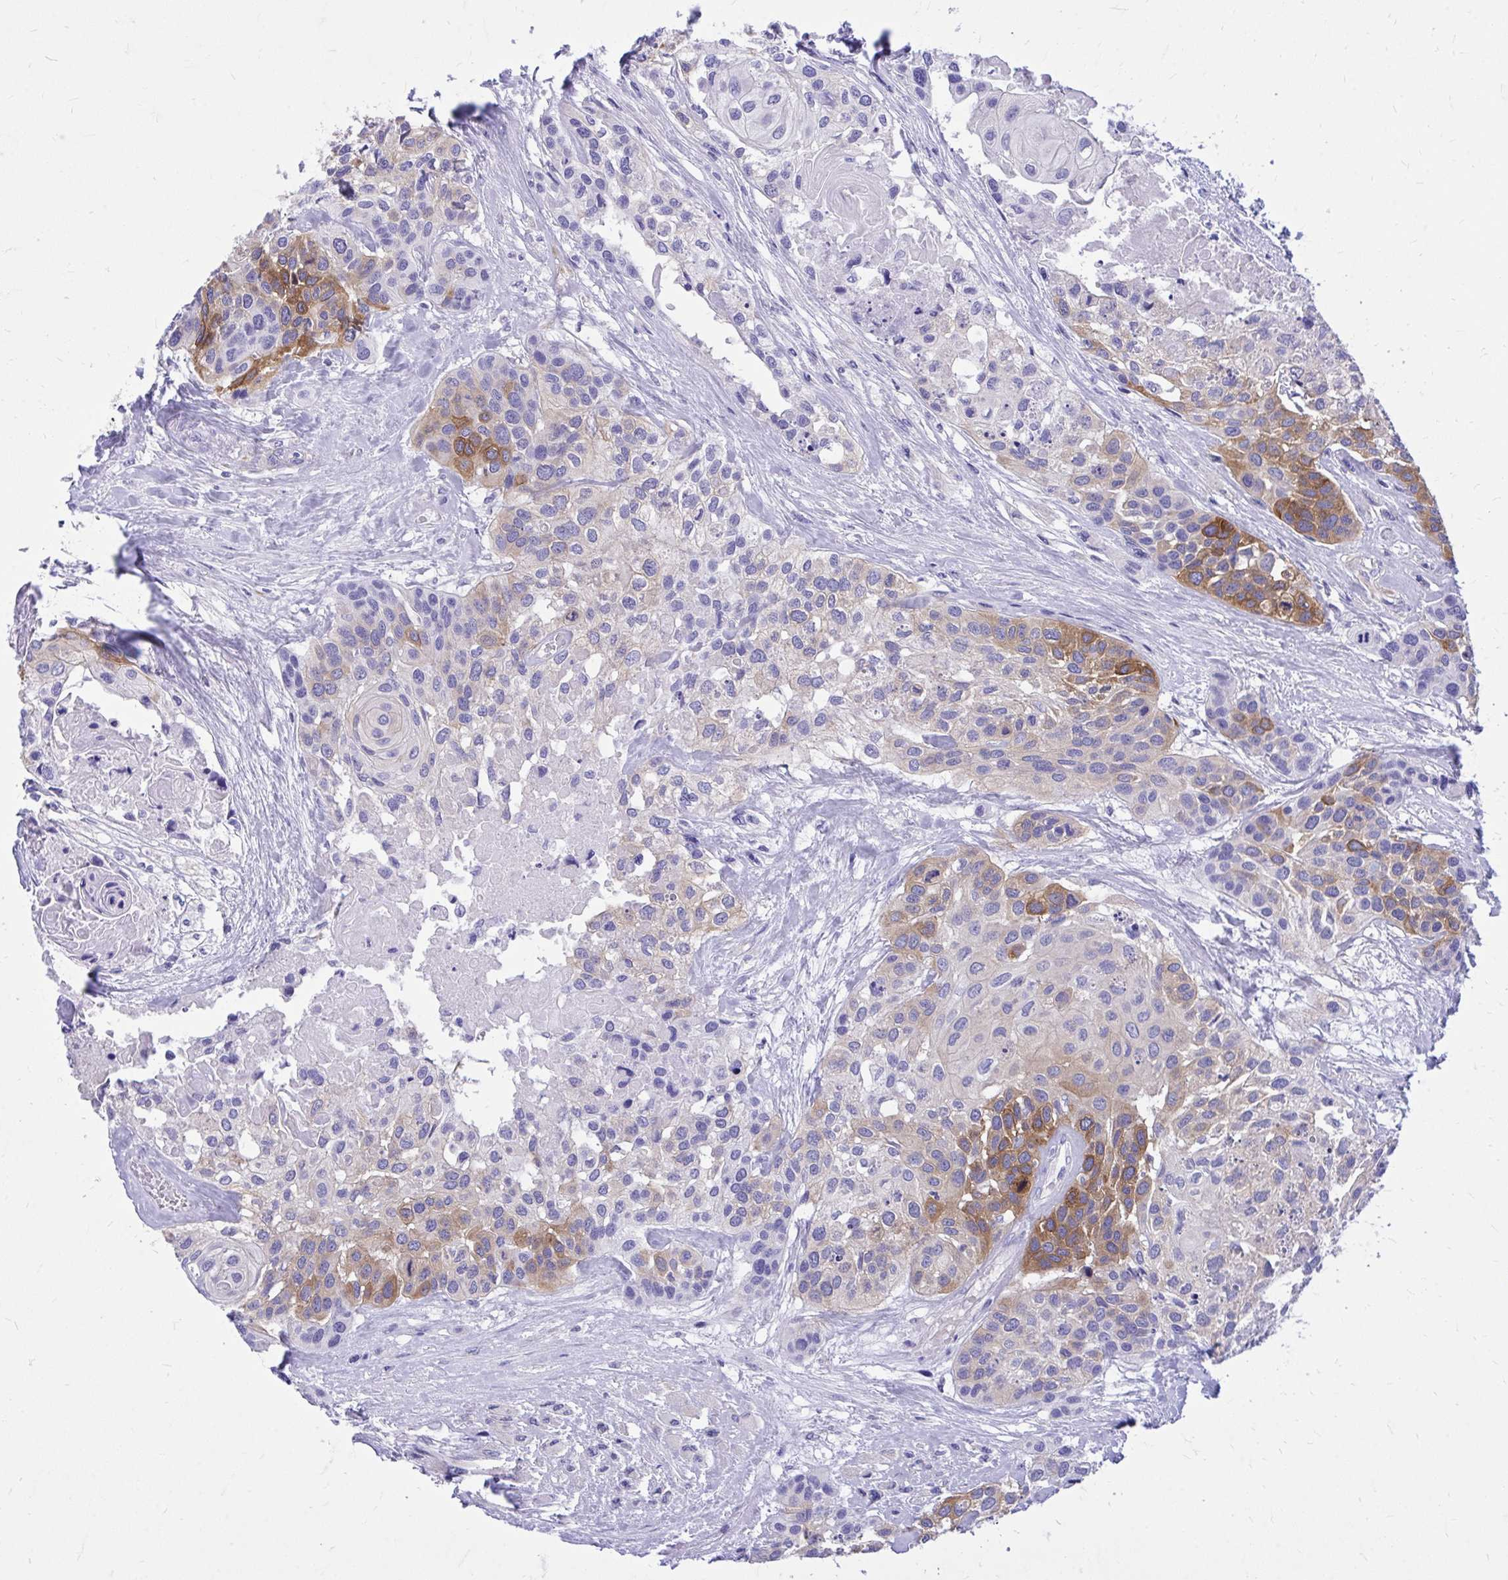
{"staining": {"intensity": "moderate", "quantity": "25%-75%", "location": "cytoplasmic/membranous"}, "tissue": "head and neck cancer", "cell_type": "Tumor cells", "image_type": "cancer", "snomed": [{"axis": "morphology", "description": "Squamous cell carcinoma, NOS"}, {"axis": "topography", "description": "Head-Neck"}], "caption": "There is medium levels of moderate cytoplasmic/membranous staining in tumor cells of head and neck cancer, as demonstrated by immunohistochemical staining (brown color).", "gene": "EPB41L1", "patient": {"sex": "female", "age": 50}}